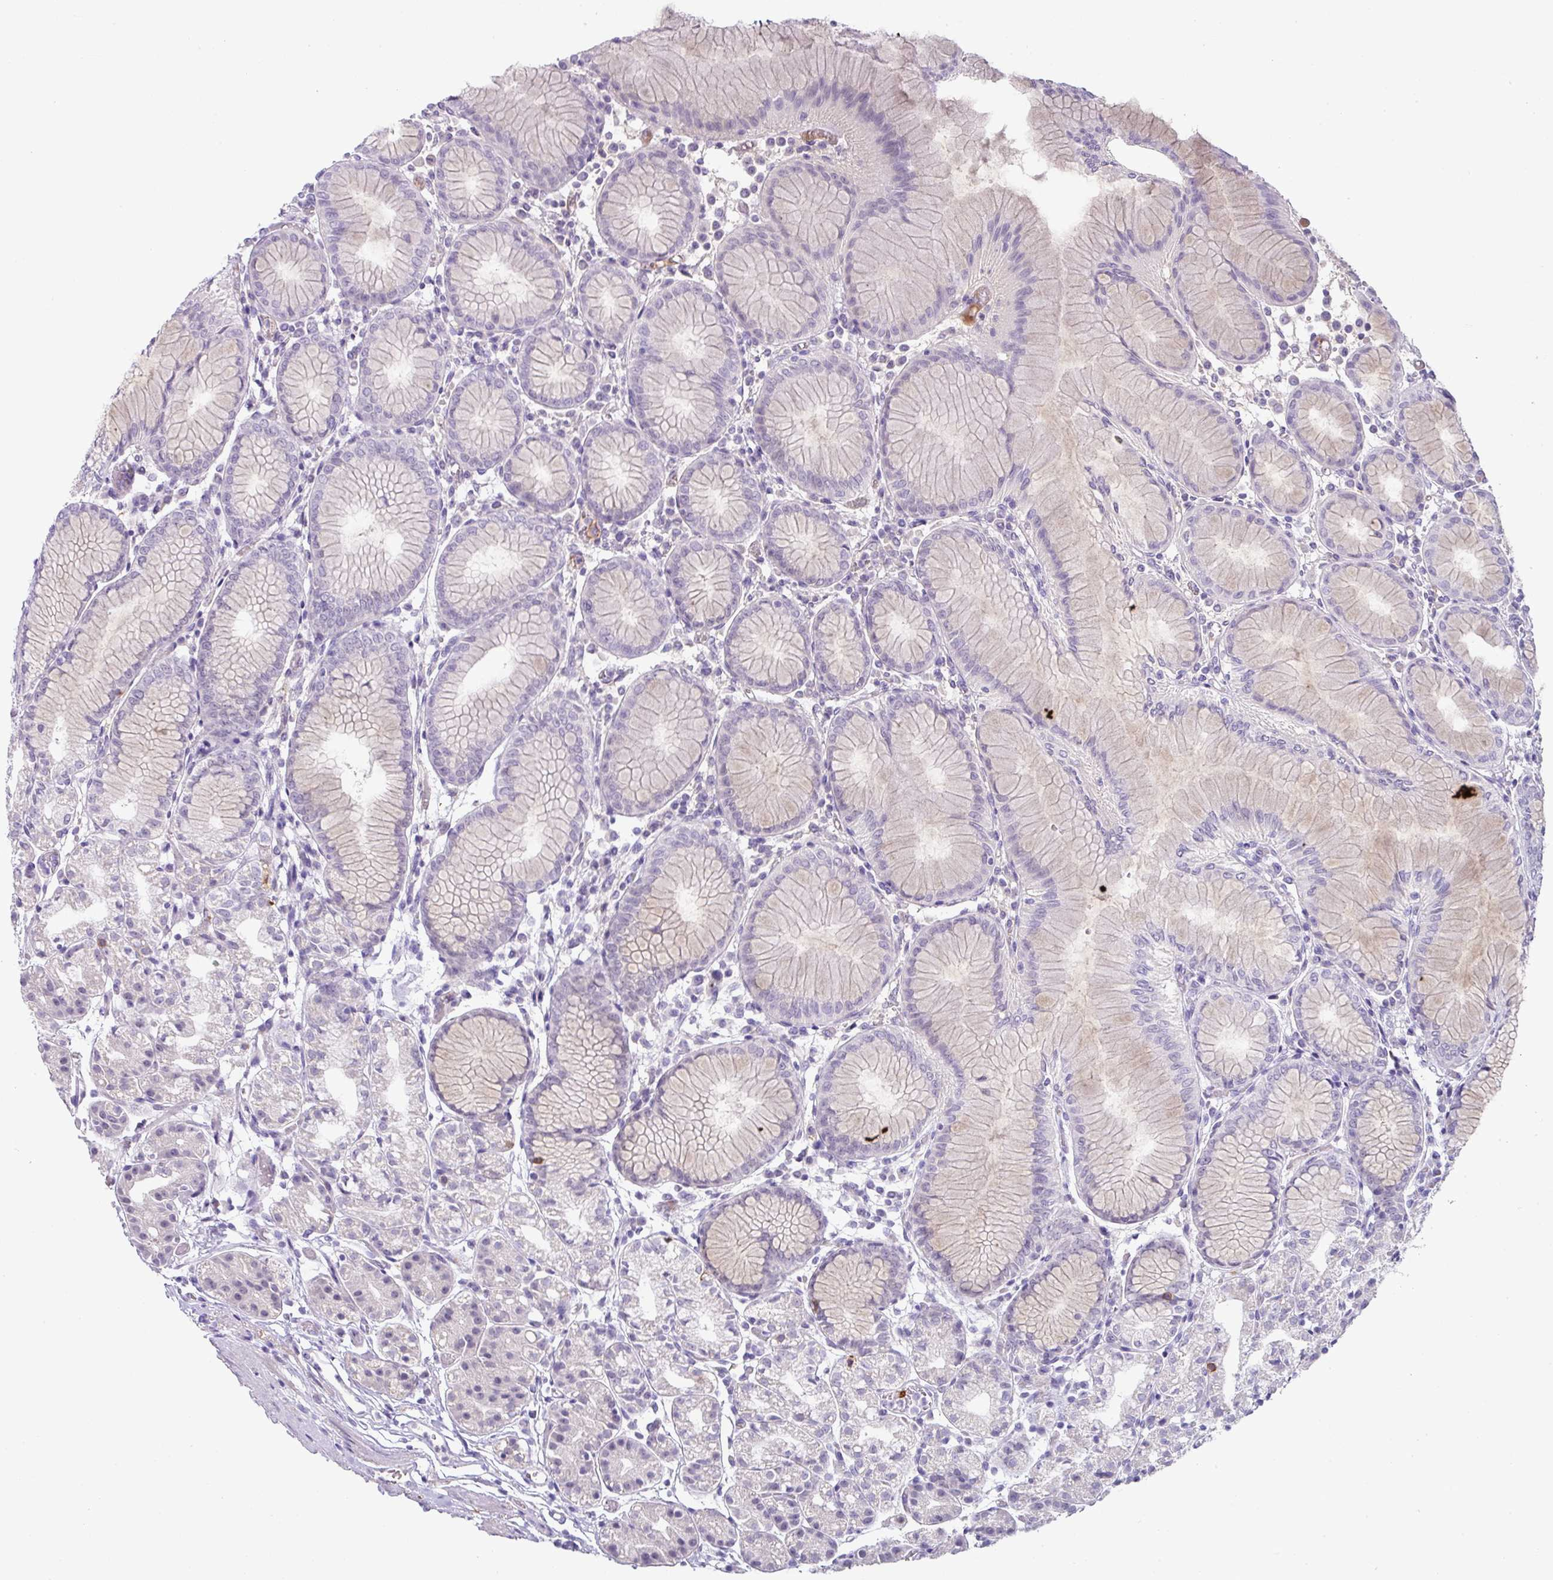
{"staining": {"intensity": "weak", "quantity": "<25%", "location": "cytoplasmic/membranous"}, "tissue": "stomach", "cell_type": "Glandular cells", "image_type": "normal", "snomed": [{"axis": "morphology", "description": "Normal tissue, NOS"}, {"axis": "topography", "description": "Stomach"}], "caption": "This is an immunohistochemistry (IHC) histopathology image of benign human stomach. There is no positivity in glandular cells.", "gene": "FGF17", "patient": {"sex": "female", "age": 57}}